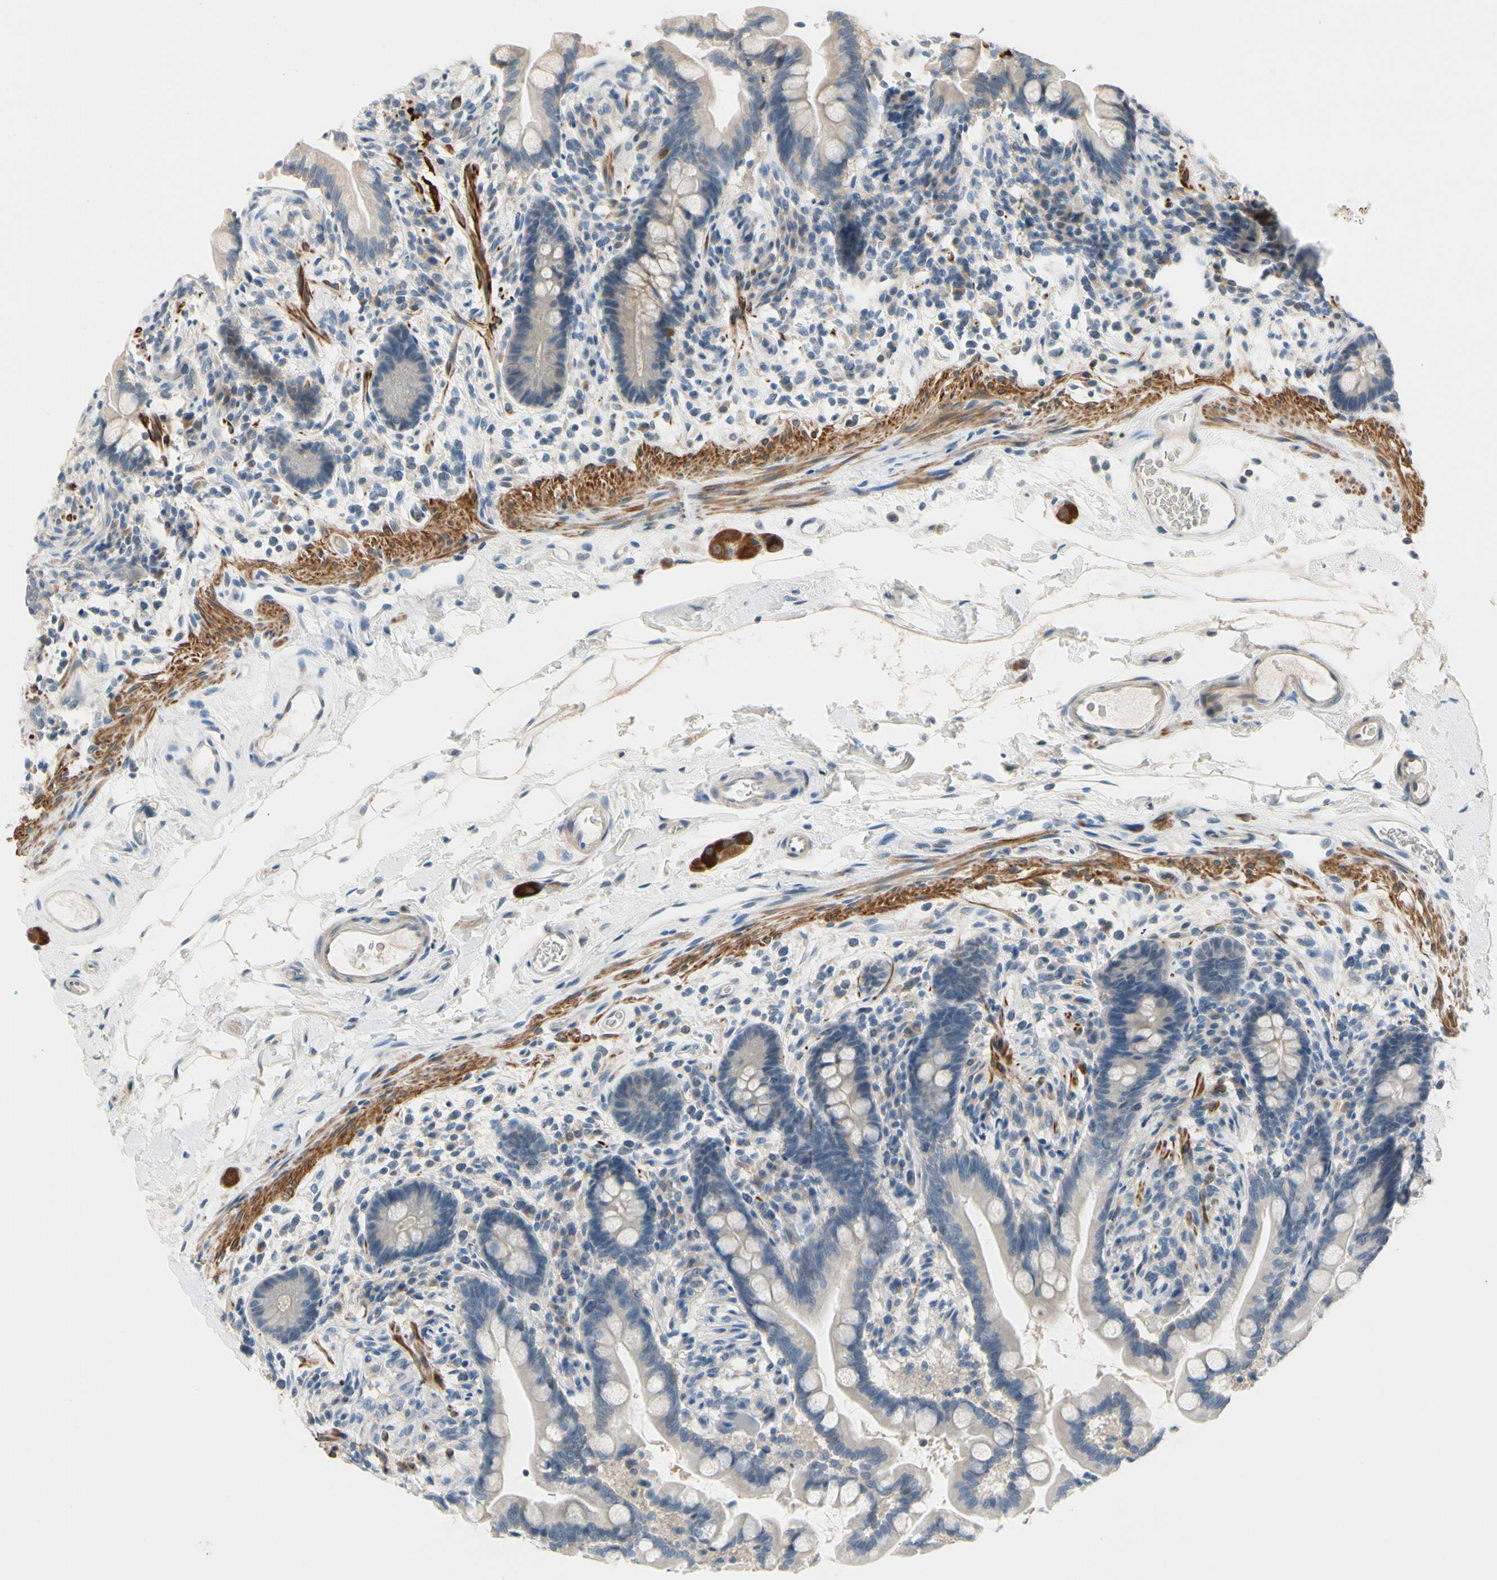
{"staining": {"intensity": "weak", "quantity": "25%-75%", "location": "cytoplasmic/membranous"}, "tissue": "colon", "cell_type": "Endothelial cells", "image_type": "normal", "snomed": [{"axis": "morphology", "description": "Normal tissue, NOS"}, {"axis": "topography", "description": "Colon"}], "caption": "Colon stained with immunohistochemistry displays weak cytoplasmic/membranous positivity in approximately 25%-75% of endothelial cells.", "gene": "SLC27A6", "patient": {"sex": "male", "age": 73}}